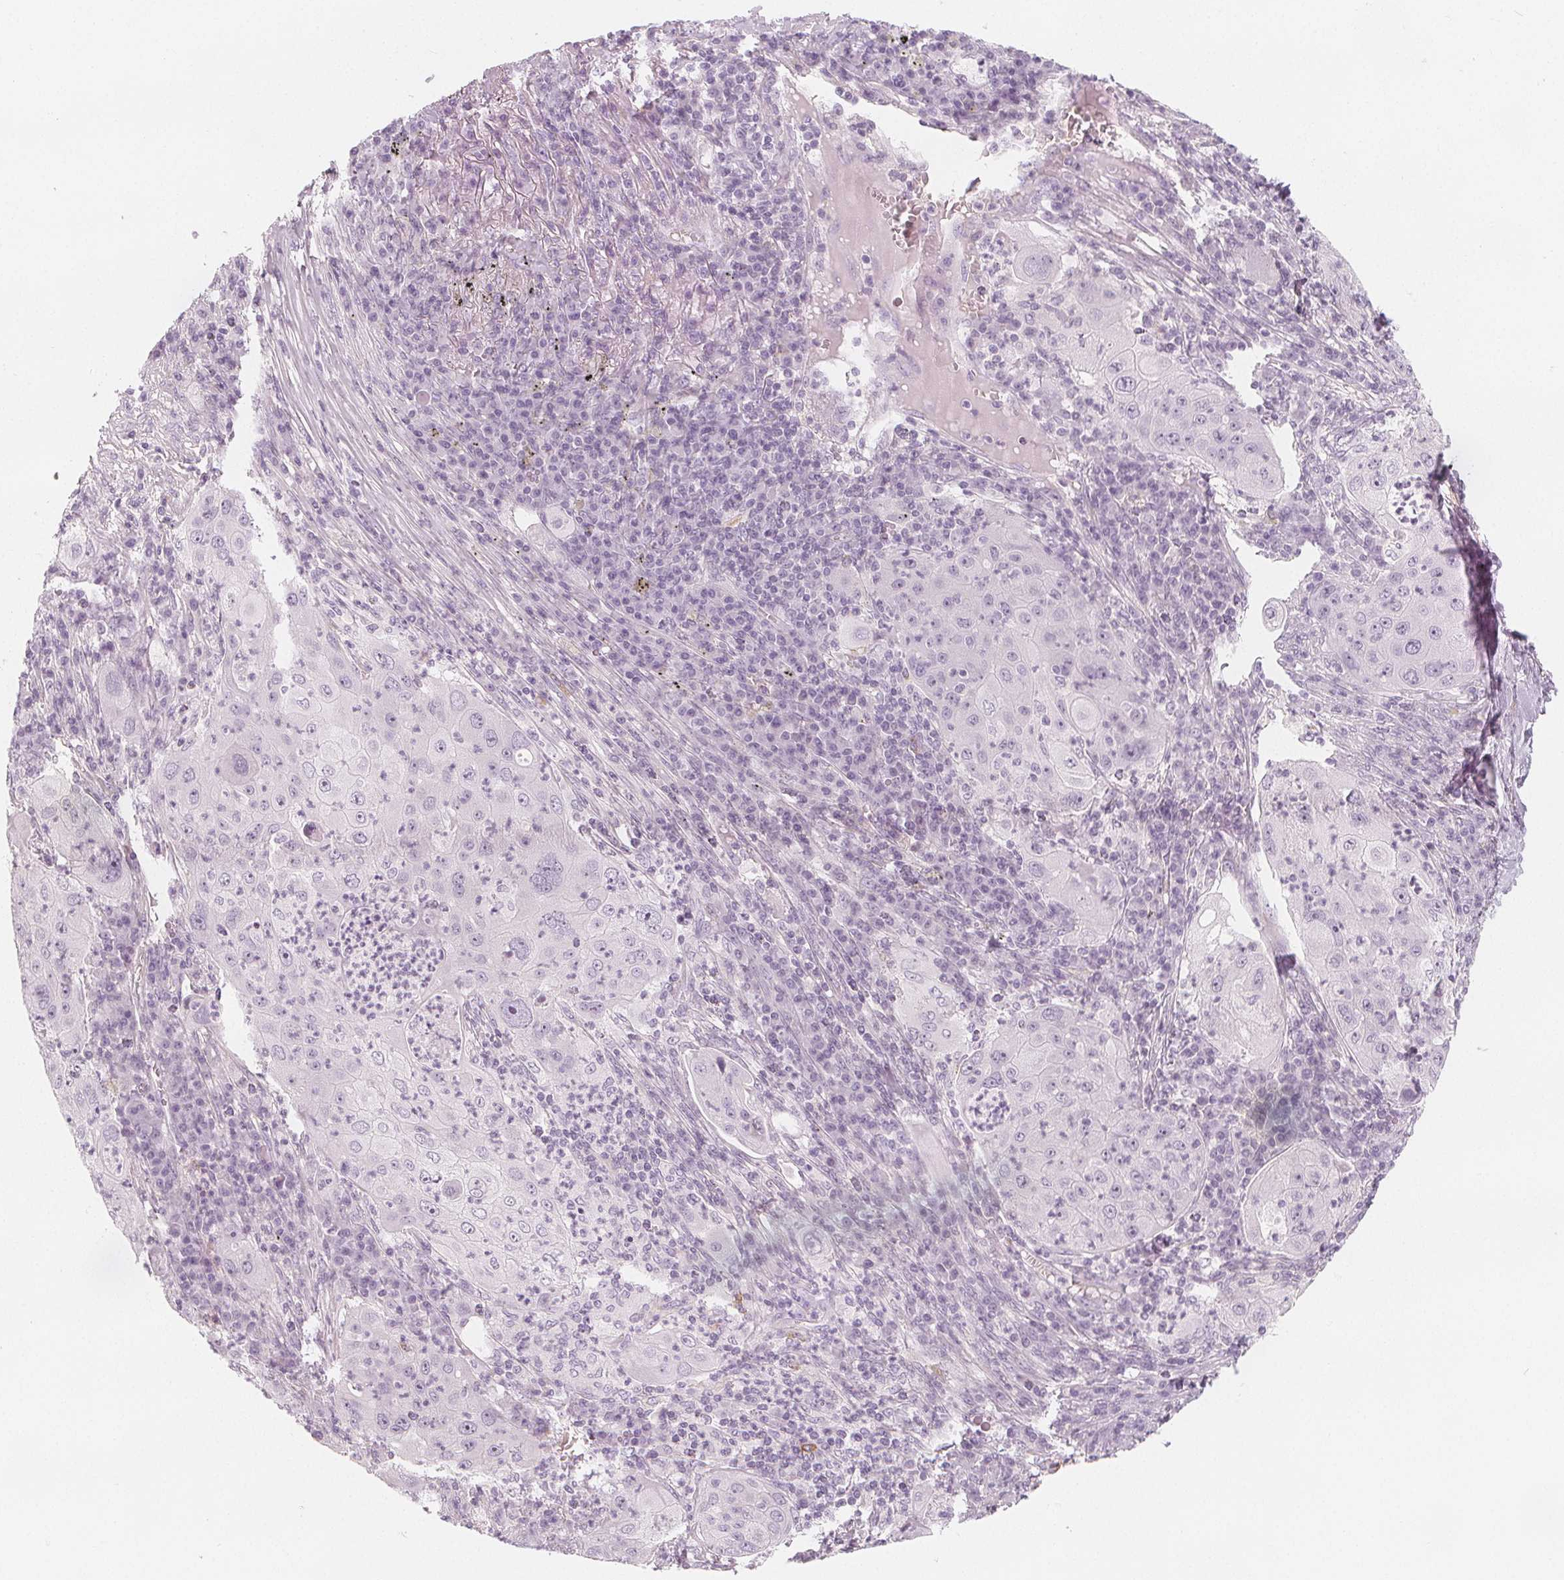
{"staining": {"intensity": "negative", "quantity": "none", "location": "none"}, "tissue": "lung cancer", "cell_type": "Tumor cells", "image_type": "cancer", "snomed": [{"axis": "morphology", "description": "Squamous cell carcinoma, NOS"}, {"axis": "topography", "description": "Lung"}], "caption": "A high-resolution histopathology image shows immunohistochemistry staining of lung squamous cell carcinoma, which demonstrates no significant staining in tumor cells.", "gene": "MAP1A", "patient": {"sex": "female", "age": 59}}